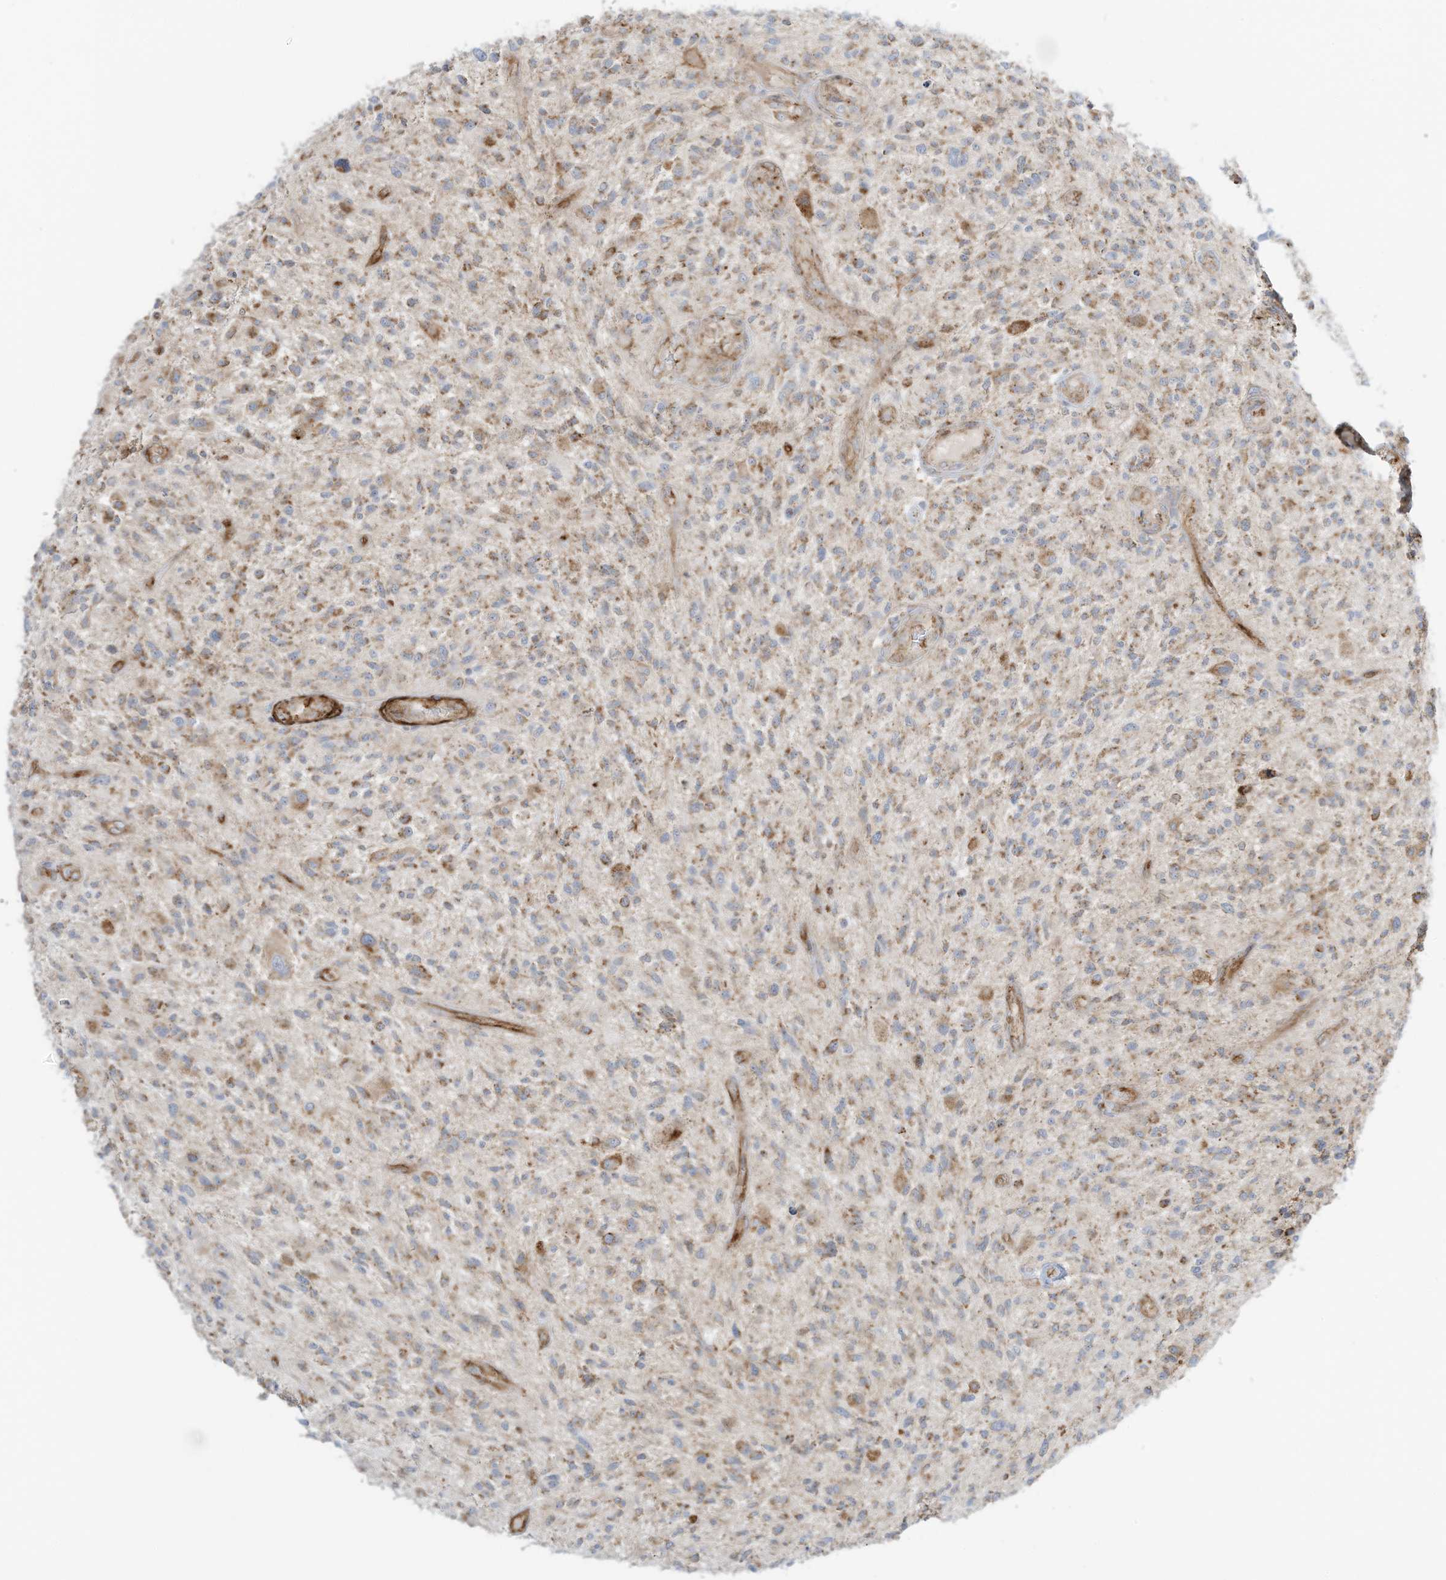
{"staining": {"intensity": "moderate", "quantity": "<25%", "location": "cytoplasmic/membranous"}, "tissue": "glioma", "cell_type": "Tumor cells", "image_type": "cancer", "snomed": [{"axis": "morphology", "description": "Glioma, malignant, High grade"}, {"axis": "topography", "description": "Brain"}], "caption": "Malignant glioma (high-grade) stained with DAB IHC demonstrates low levels of moderate cytoplasmic/membranous staining in about <25% of tumor cells.", "gene": "ABCB7", "patient": {"sex": "male", "age": 47}}